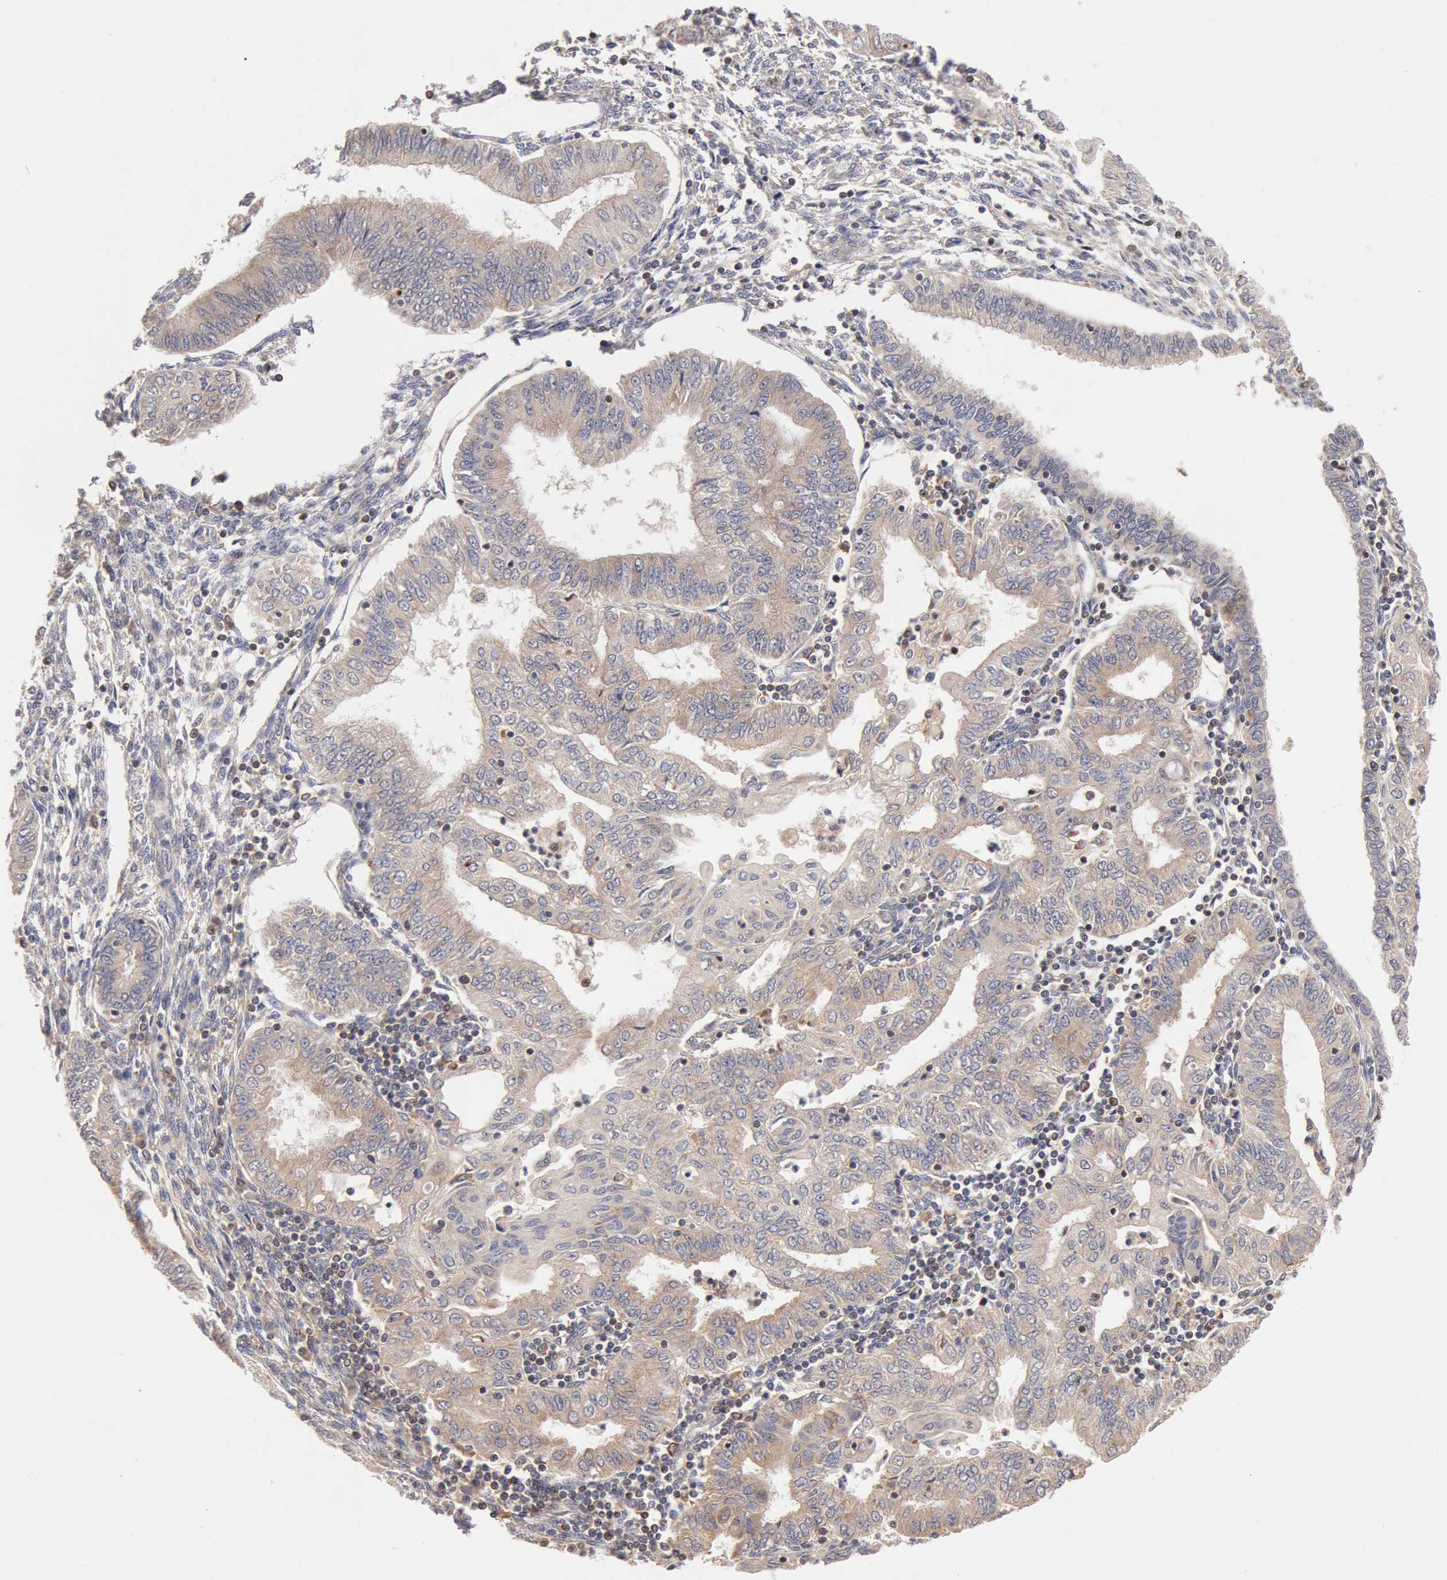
{"staining": {"intensity": "negative", "quantity": "none", "location": "none"}, "tissue": "endometrial cancer", "cell_type": "Tumor cells", "image_type": "cancer", "snomed": [{"axis": "morphology", "description": "Adenocarcinoma, NOS"}, {"axis": "topography", "description": "Endometrium"}], "caption": "Image shows no protein staining in tumor cells of endometrial adenocarcinoma tissue.", "gene": "OSBPL8", "patient": {"sex": "female", "age": 51}}